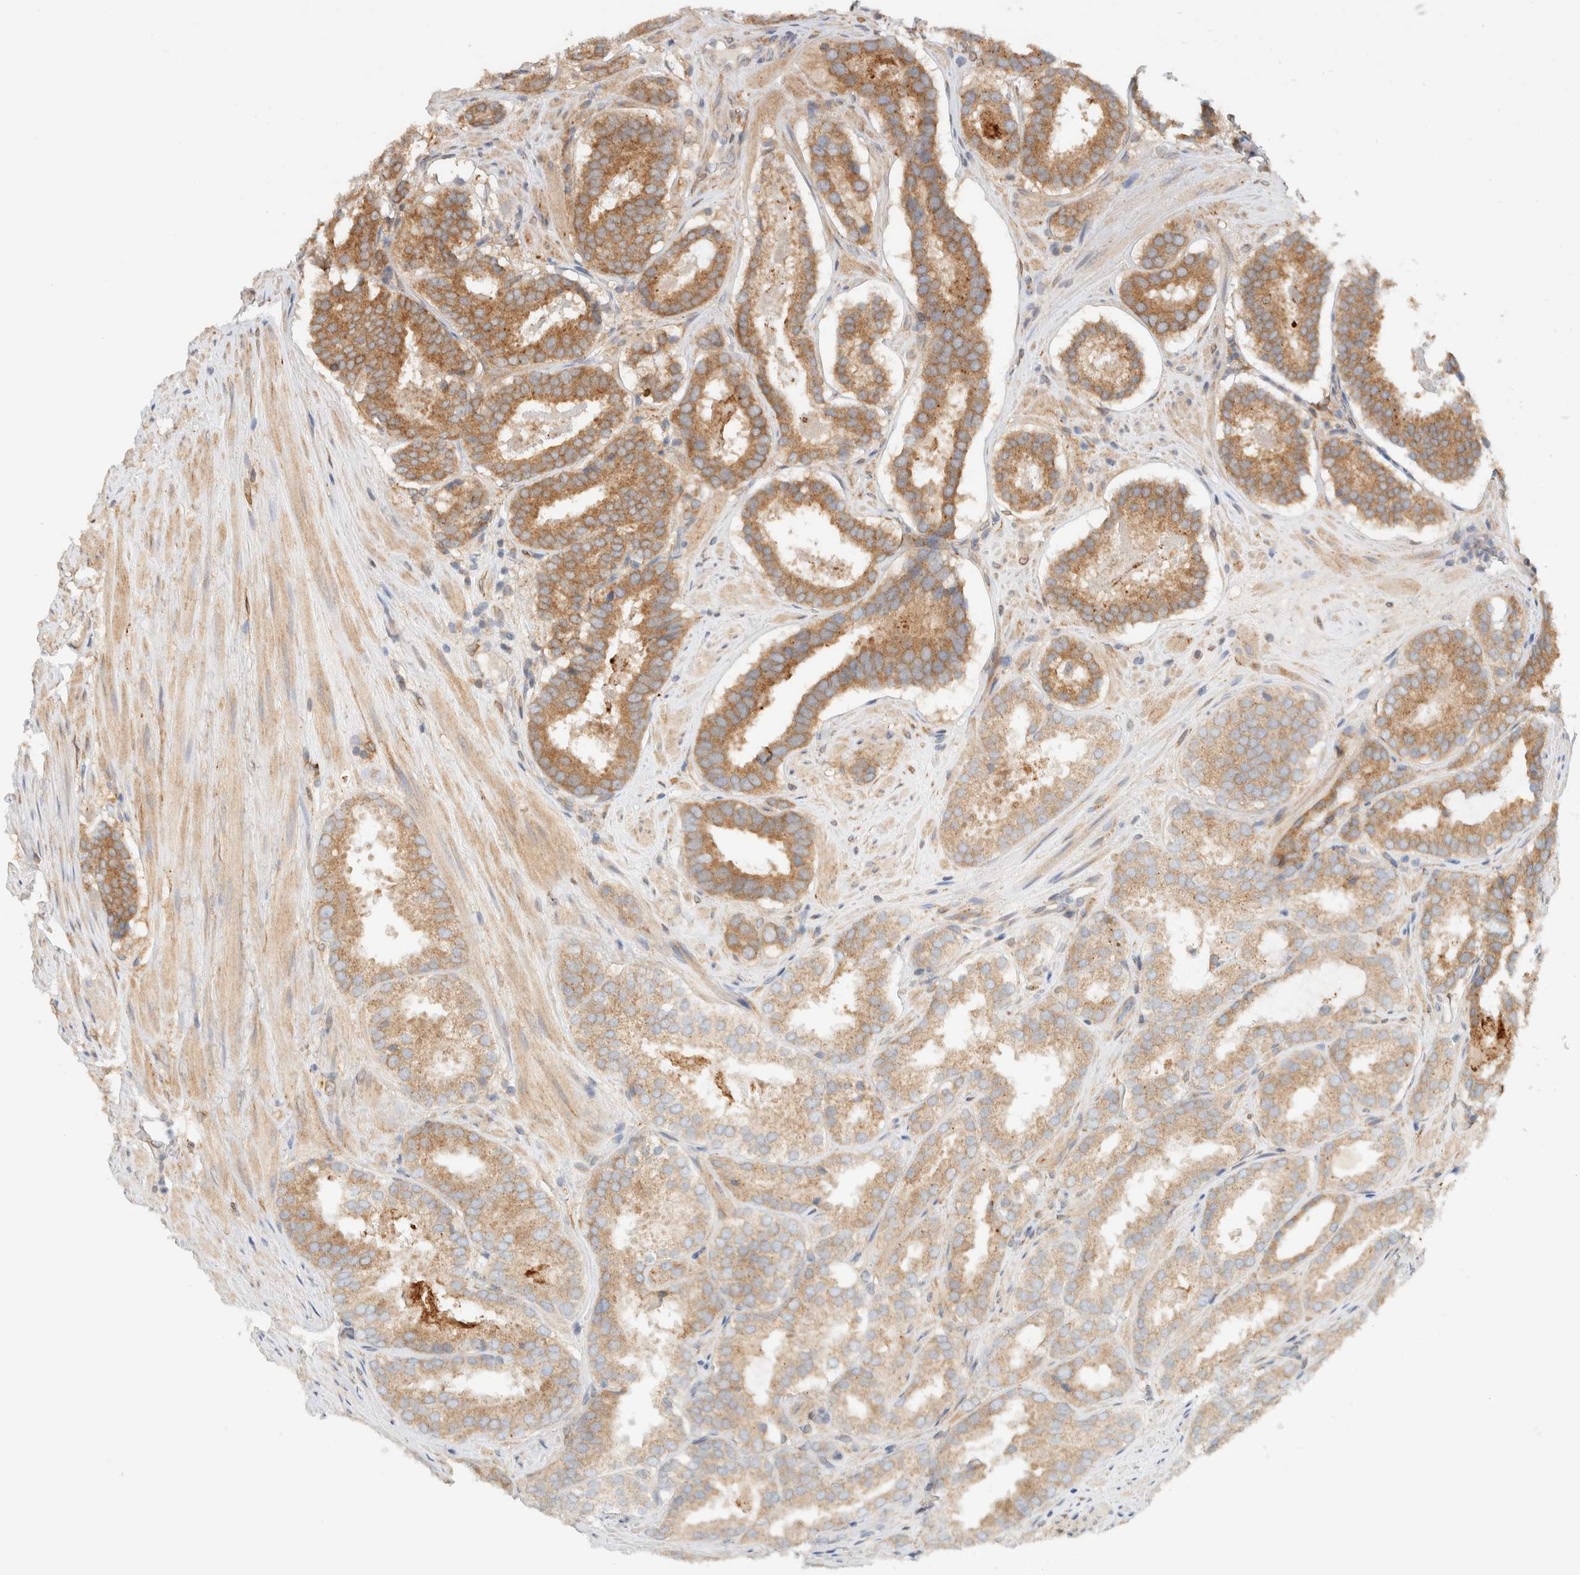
{"staining": {"intensity": "moderate", "quantity": ">75%", "location": "cytoplasmic/membranous"}, "tissue": "prostate cancer", "cell_type": "Tumor cells", "image_type": "cancer", "snomed": [{"axis": "morphology", "description": "Adenocarcinoma, Low grade"}, {"axis": "topography", "description": "Prostate"}], "caption": "Protein staining of prostate cancer (adenocarcinoma (low-grade)) tissue displays moderate cytoplasmic/membranous expression in approximately >75% of tumor cells.", "gene": "NT5C", "patient": {"sex": "male", "age": 69}}